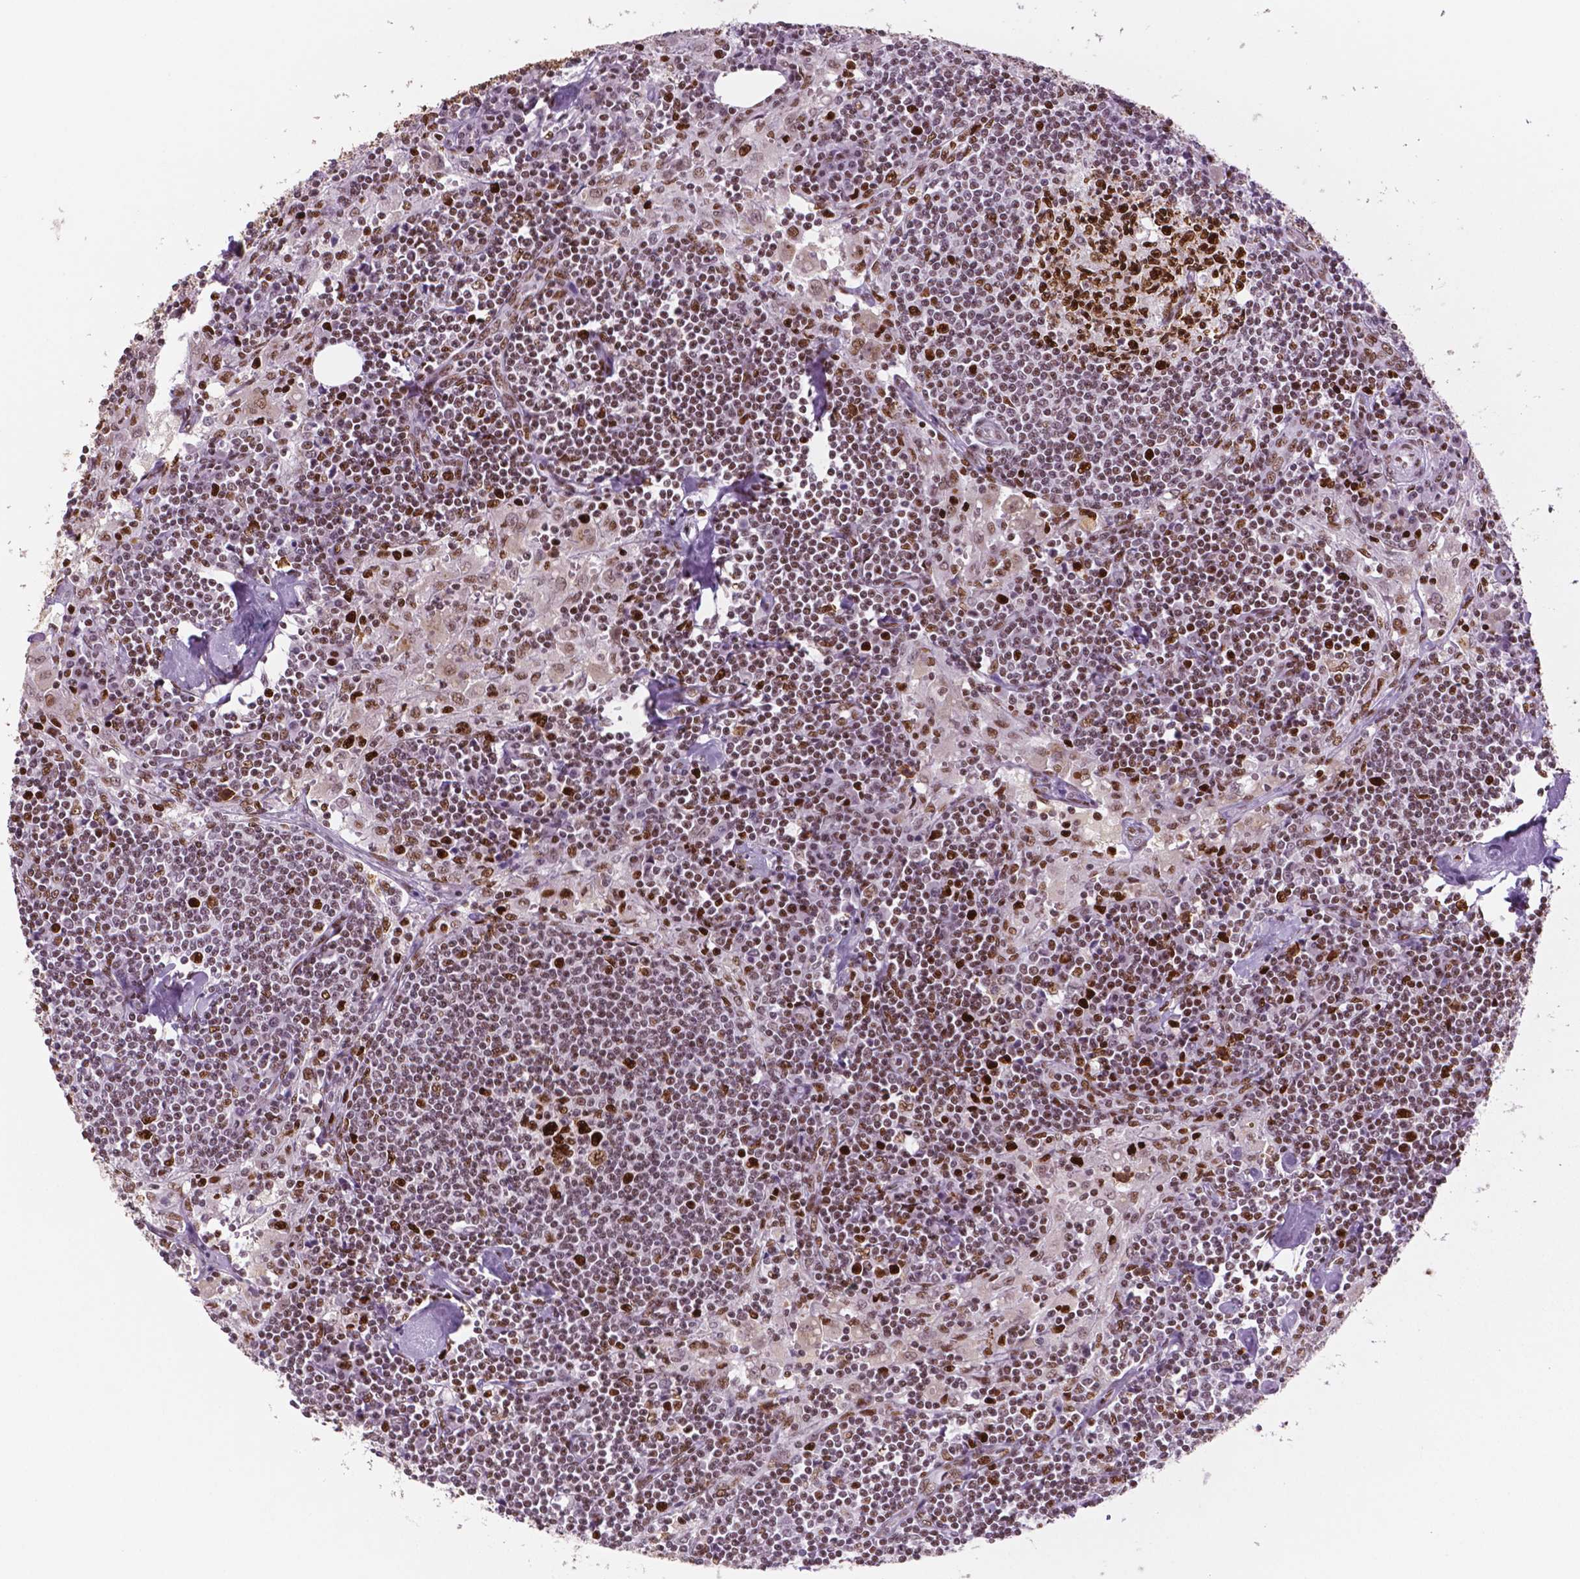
{"staining": {"intensity": "strong", "quantity": ">75%", "location": "nuclear"}, "tissue": "lymph node", "cell_type": "Germinal center cells", "image_type": "normal", "snomed": [{"axis": "morphology", "description": "Normal tissue, NOS"}, {"axis": "topography", "description": "Lymph node"}], "caption": "The image displays immunohistochemical staining of benign lymph node. There is strong nuclear expression is present in approximately >75% of germinal center cells. (DAB = brown stain, brightfield microscopy at high magnification).", "gene": "MSH6", "patient": {"sex": "male", "age": 55}}